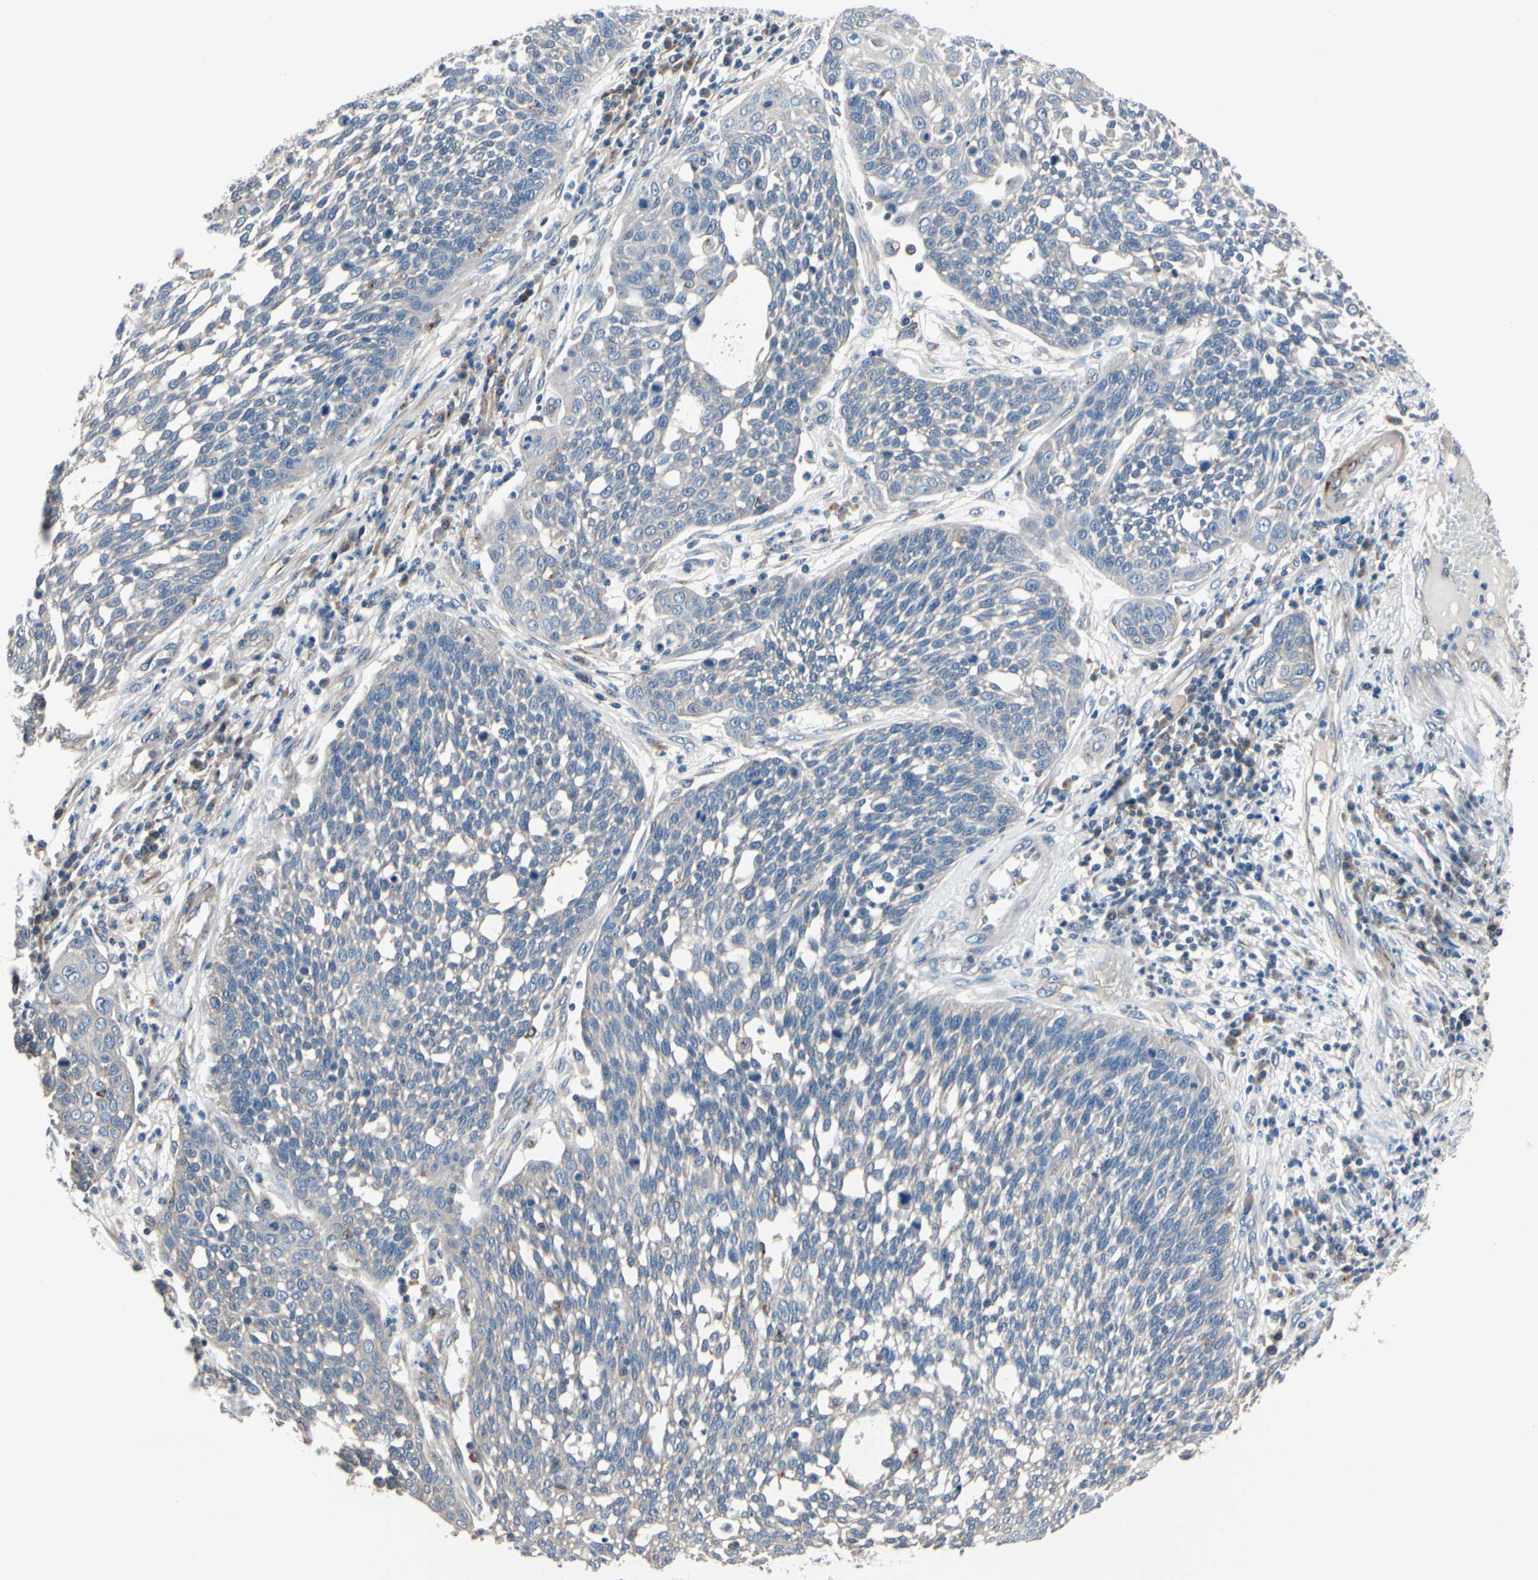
{"staining": {"intensity": "negative", "quantity": "none", "location": "none"}, "tissue": "cervical cancer", "cell_type": "Tumor cells", "image_type": "cancer", "snomed": [{"axis": "morphology", "description": "Squamous cell carcinoma, NOS"}, {"axis": "topography", "description": "Cervix"}], "caption": "An immunohistochemistry image of cervical cancer (squamous cell carcinoma) is shown. There is no staining in tumor cells of cervical cancer (squamous cell carcinoma).", "gene": "PRKAR2B", "patient": {"sex": "female", "age": 34}}